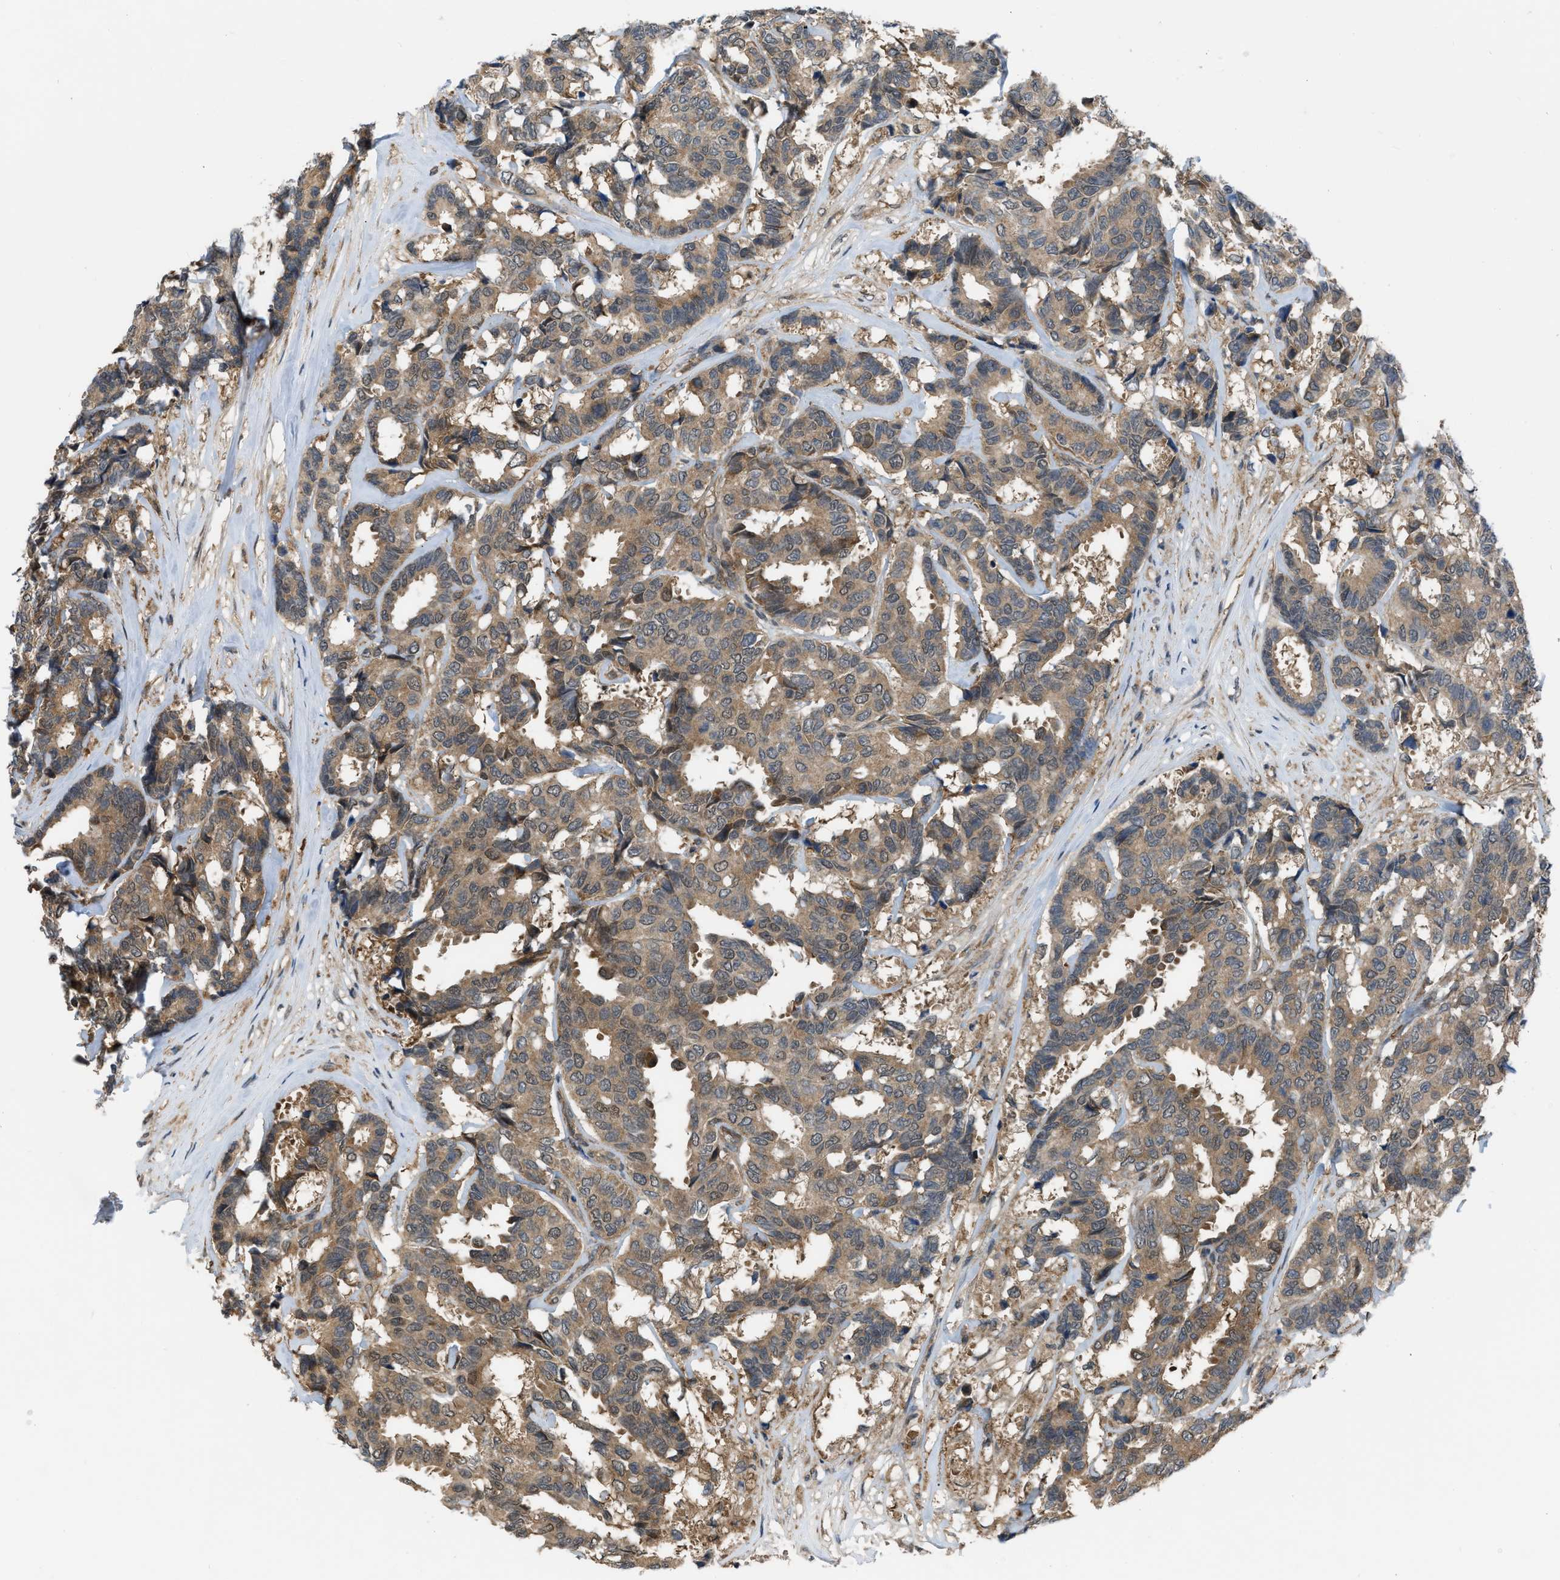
{"staining": {"intensity": "weak", "quantity": ">75%", "location": "cytoplasmic/membranous"}, "tissue": "breast cancer", "cell_type": "Tumor cells", "image_type": "cancer", "snomed": [{"axis": "morphology", "description": "Duct carcinoma"}, {"axis": "topography", "description": "Breast"}], "caption": "Intraductal carcinoma (breast) was stained to show a protein in brown. There is low levels of weak cytoplasmic/membranous staining in approximately >75% of tumor cells.", "gene": "BCL7C", "patient": {"sex": "female", "age": 87}}